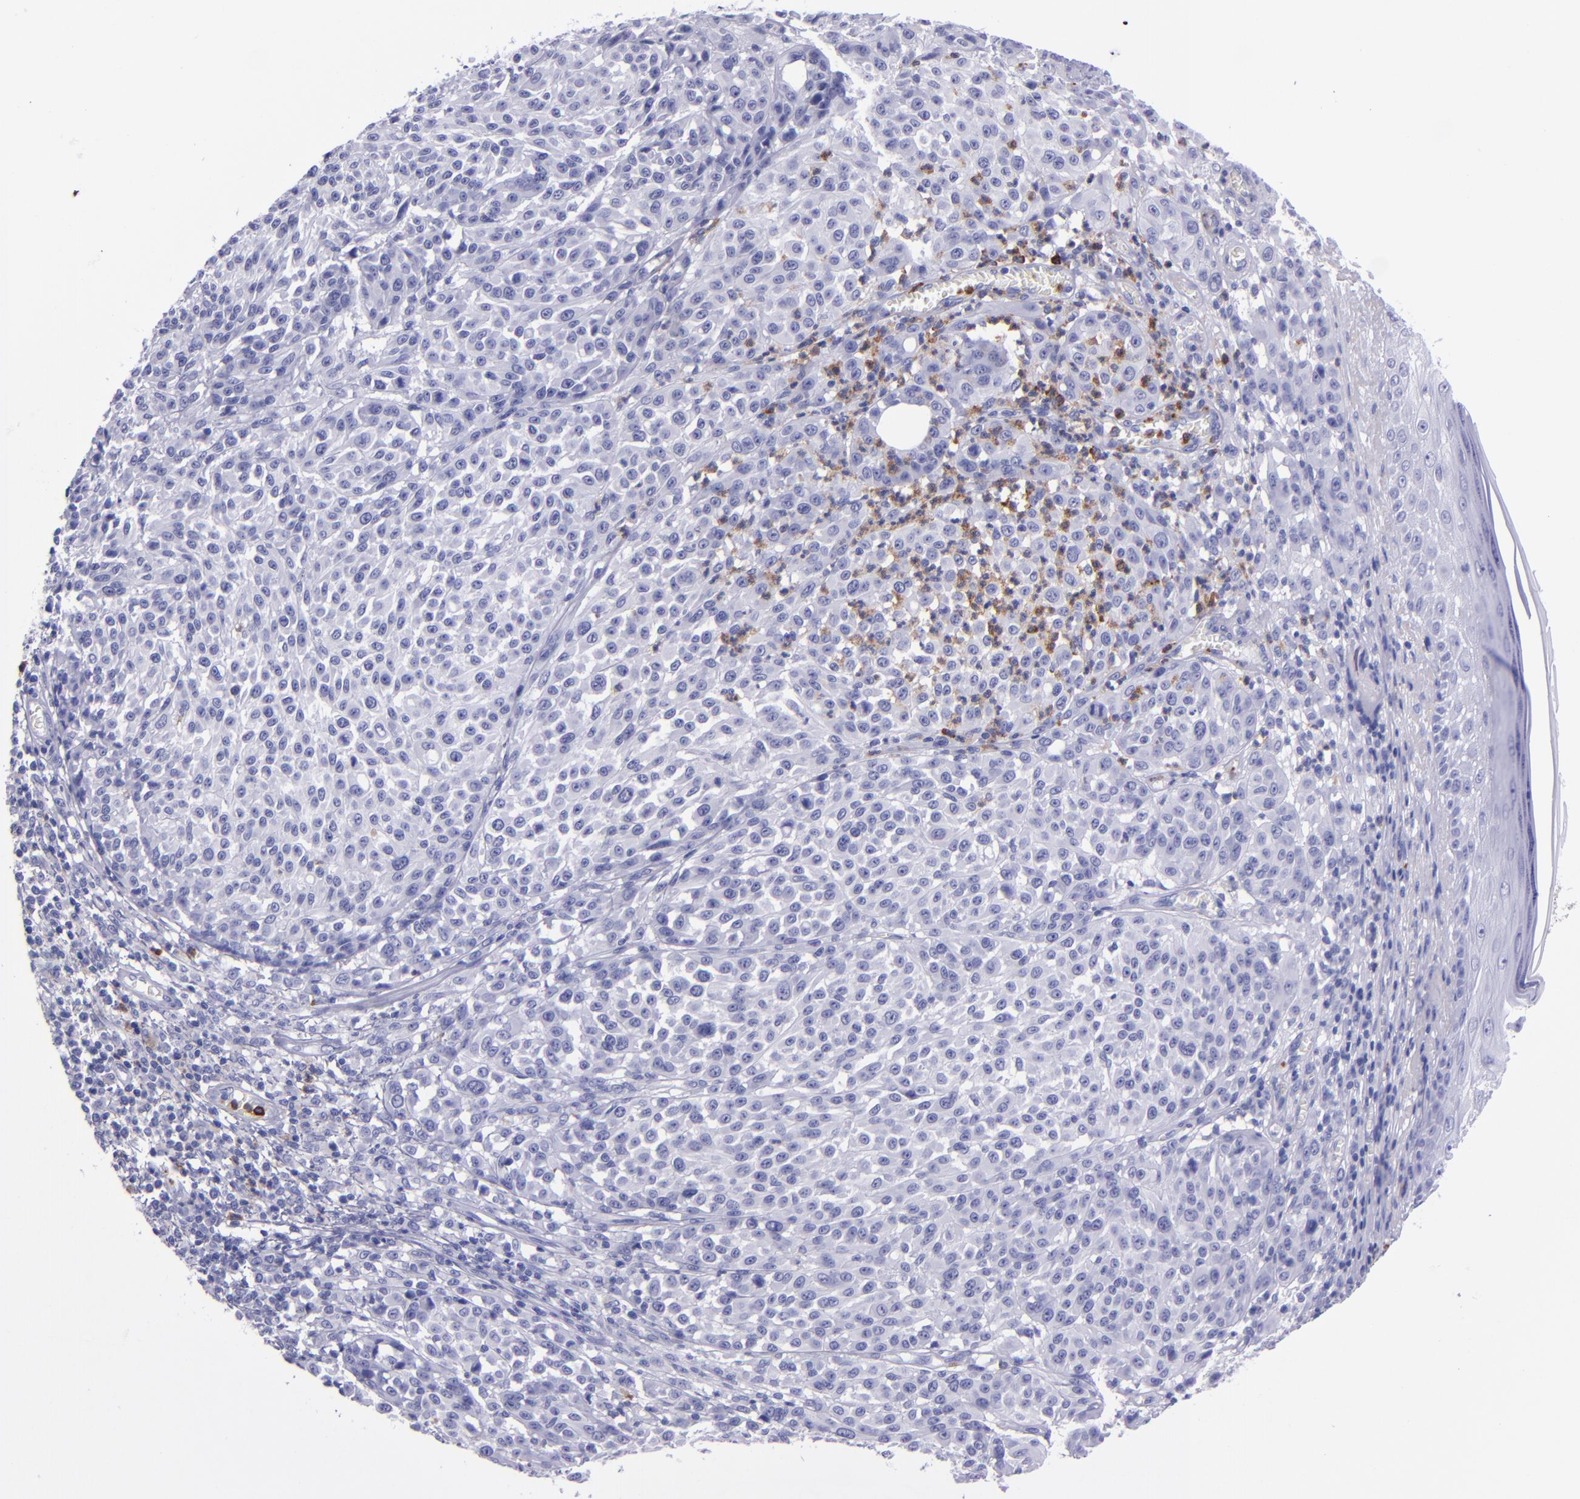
{"staining": {"intensity": "negative", "quantity": "none", "location": "none"}, "tissue": "melanoma", "cell_type": "Tumor cells", "image_type": "cancer", "snomed": [{"axis": "morphology", "description": "Malignant melanoma, NOS"}, {"axis": "topography", "description": "Skin"}], "caption": "High magnification brightfield microscopy of melanoma stained with DAB (3,3'-diaminobenzidine) (brown) and counterstained with hematoxylin (blue): tumor cells show no significant staining.", "gene": "CR1", "patient": {"sex": "female", "age": 49}}